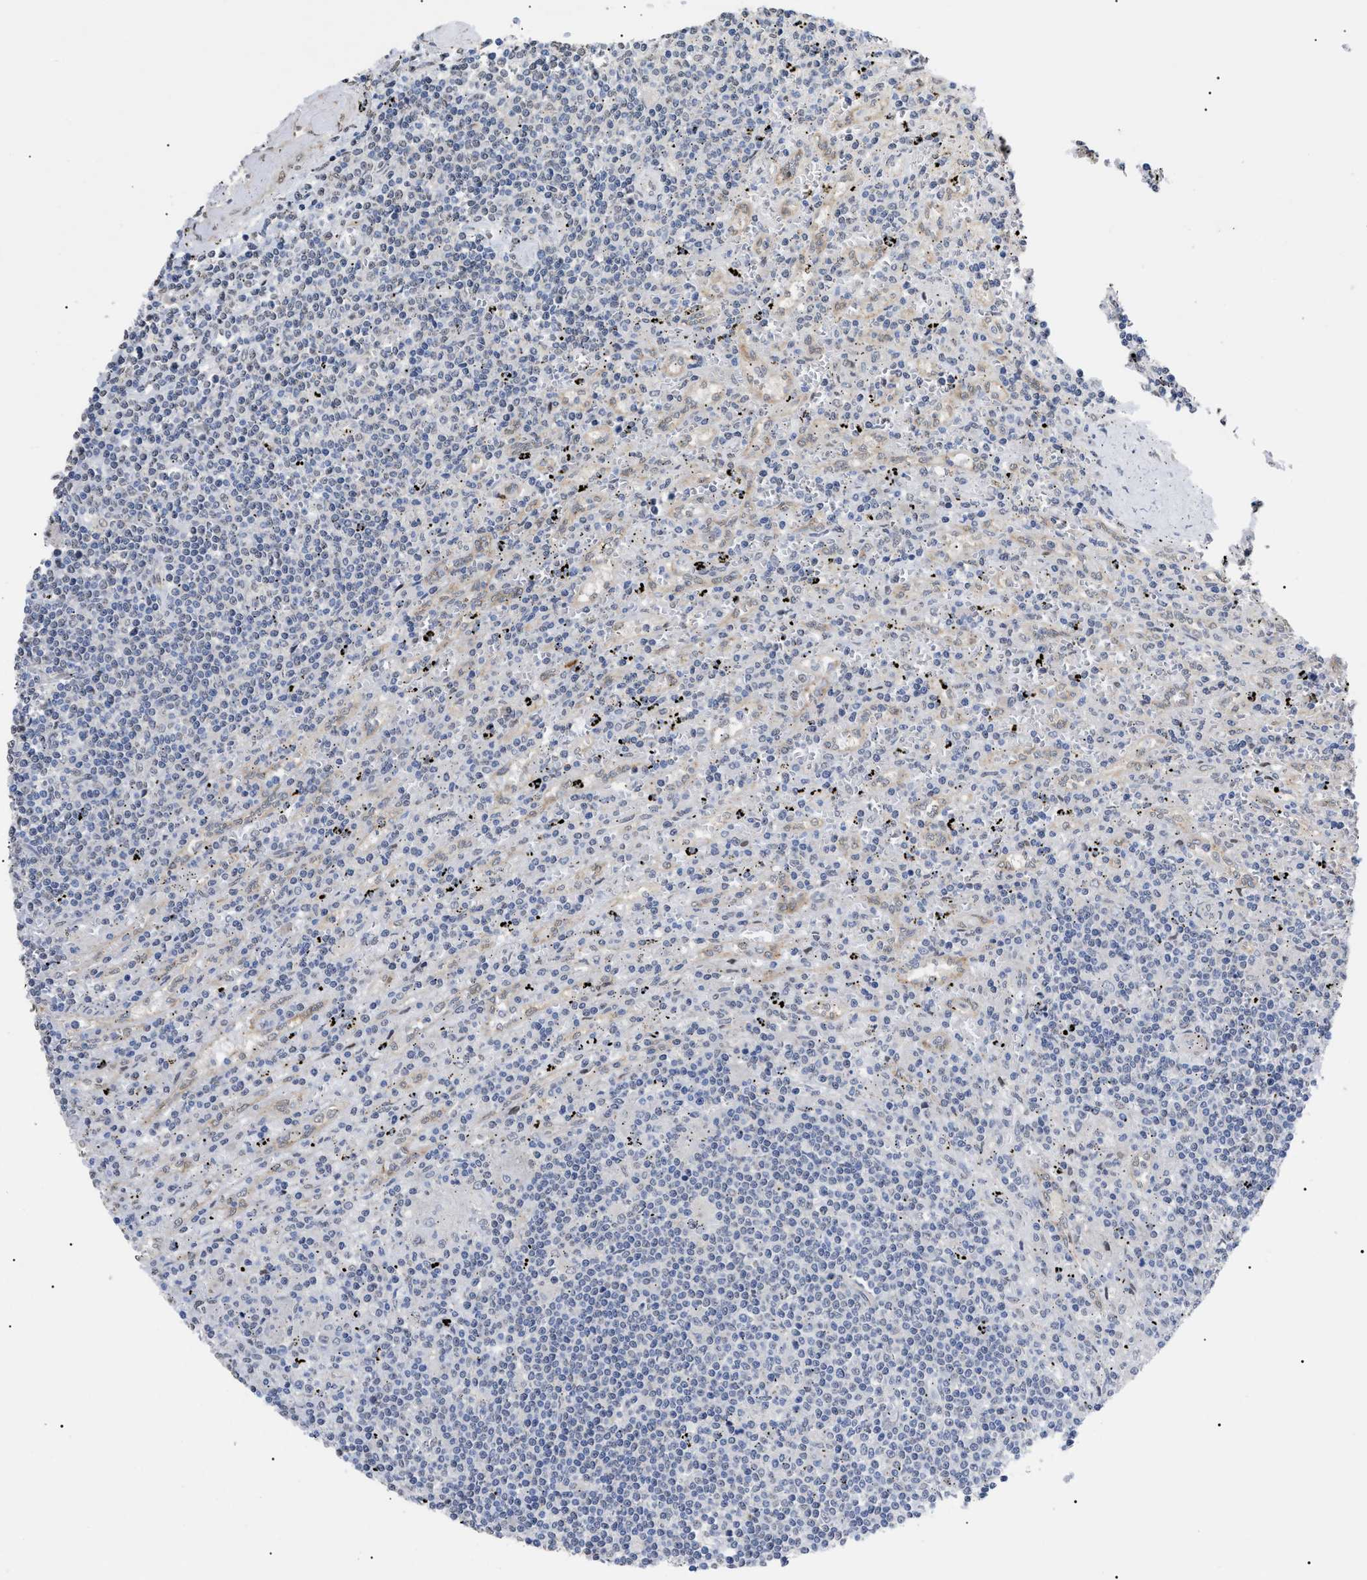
{"staining": {"intensity": "negative", "quantity": "none", "location": "none"}, "tissue": "lymphoma", "cell_type": "Tumor cells", "image_type": "cancer", "snomed": [{"axis": "morphology", "description": "Malignant lymphoma, non-Hodgkin's type, Low grade"}, {"axis": "topography", "description": "Spleen"}], "caption": "Immunohistochemistry (IHC) of human lymphoma displays no positivity in tumor cells.", "gene": "SFXN5", "patient": {"sex": "male", "age": 76}}